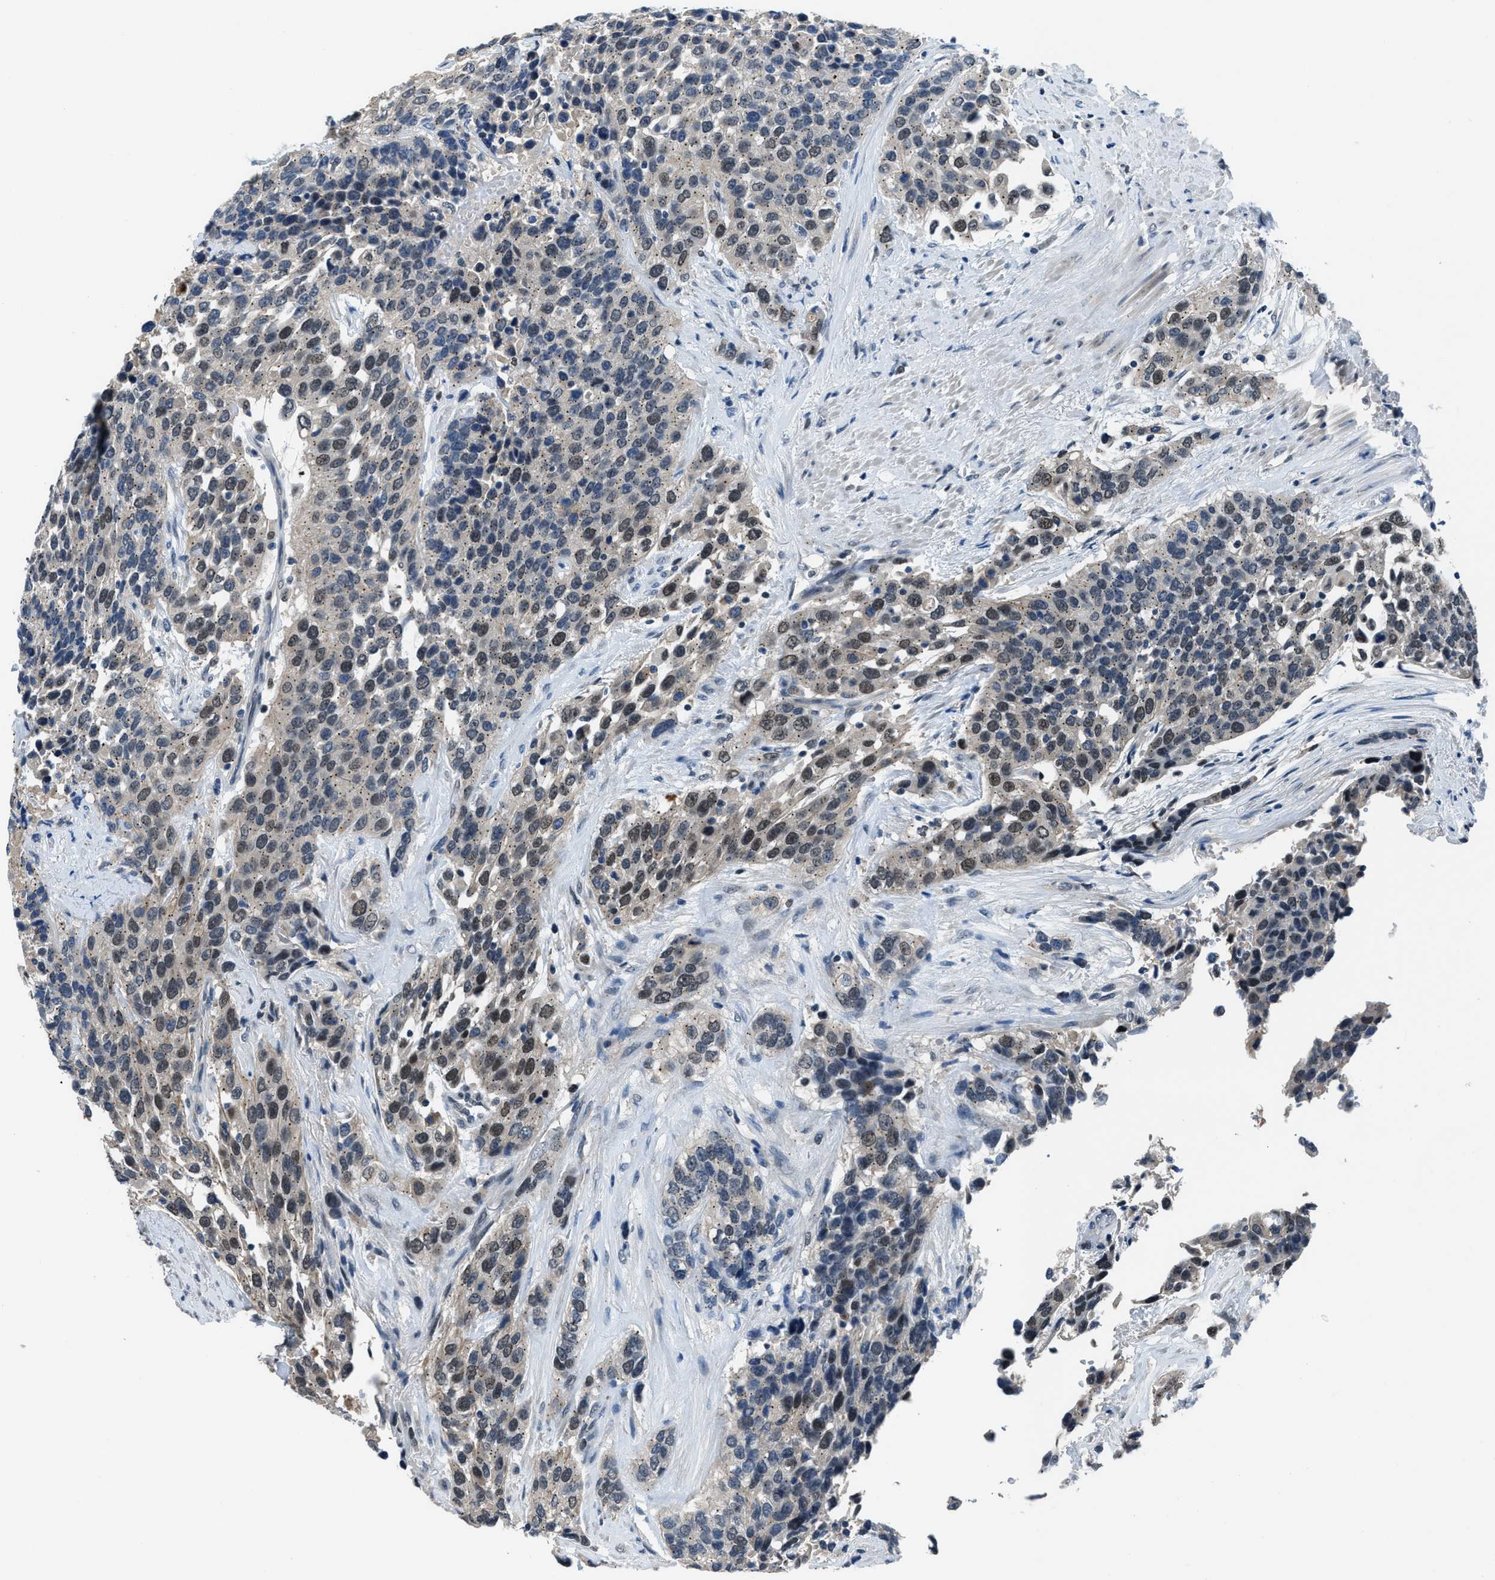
{"staining": {"intensity": "moderate", "quantity": "25%-75%", "location": "nuclear"}, "tissue": "urothelial cancer", "cell_type": "Tumor cells", "image_type": "cancer", "snomed": [{"axis": "morphology", "description": "Urothelial carcinoma, High grade"}, {"axis": "topography", "description": "Urinary bladder"}], "caption": "Moderate nuclear protein positivity is present in approximately 25%-75% of tumor cells in urothelial cancer.", "gene": "DUSP19", "patient": {"sex": "female", "age": 80}}